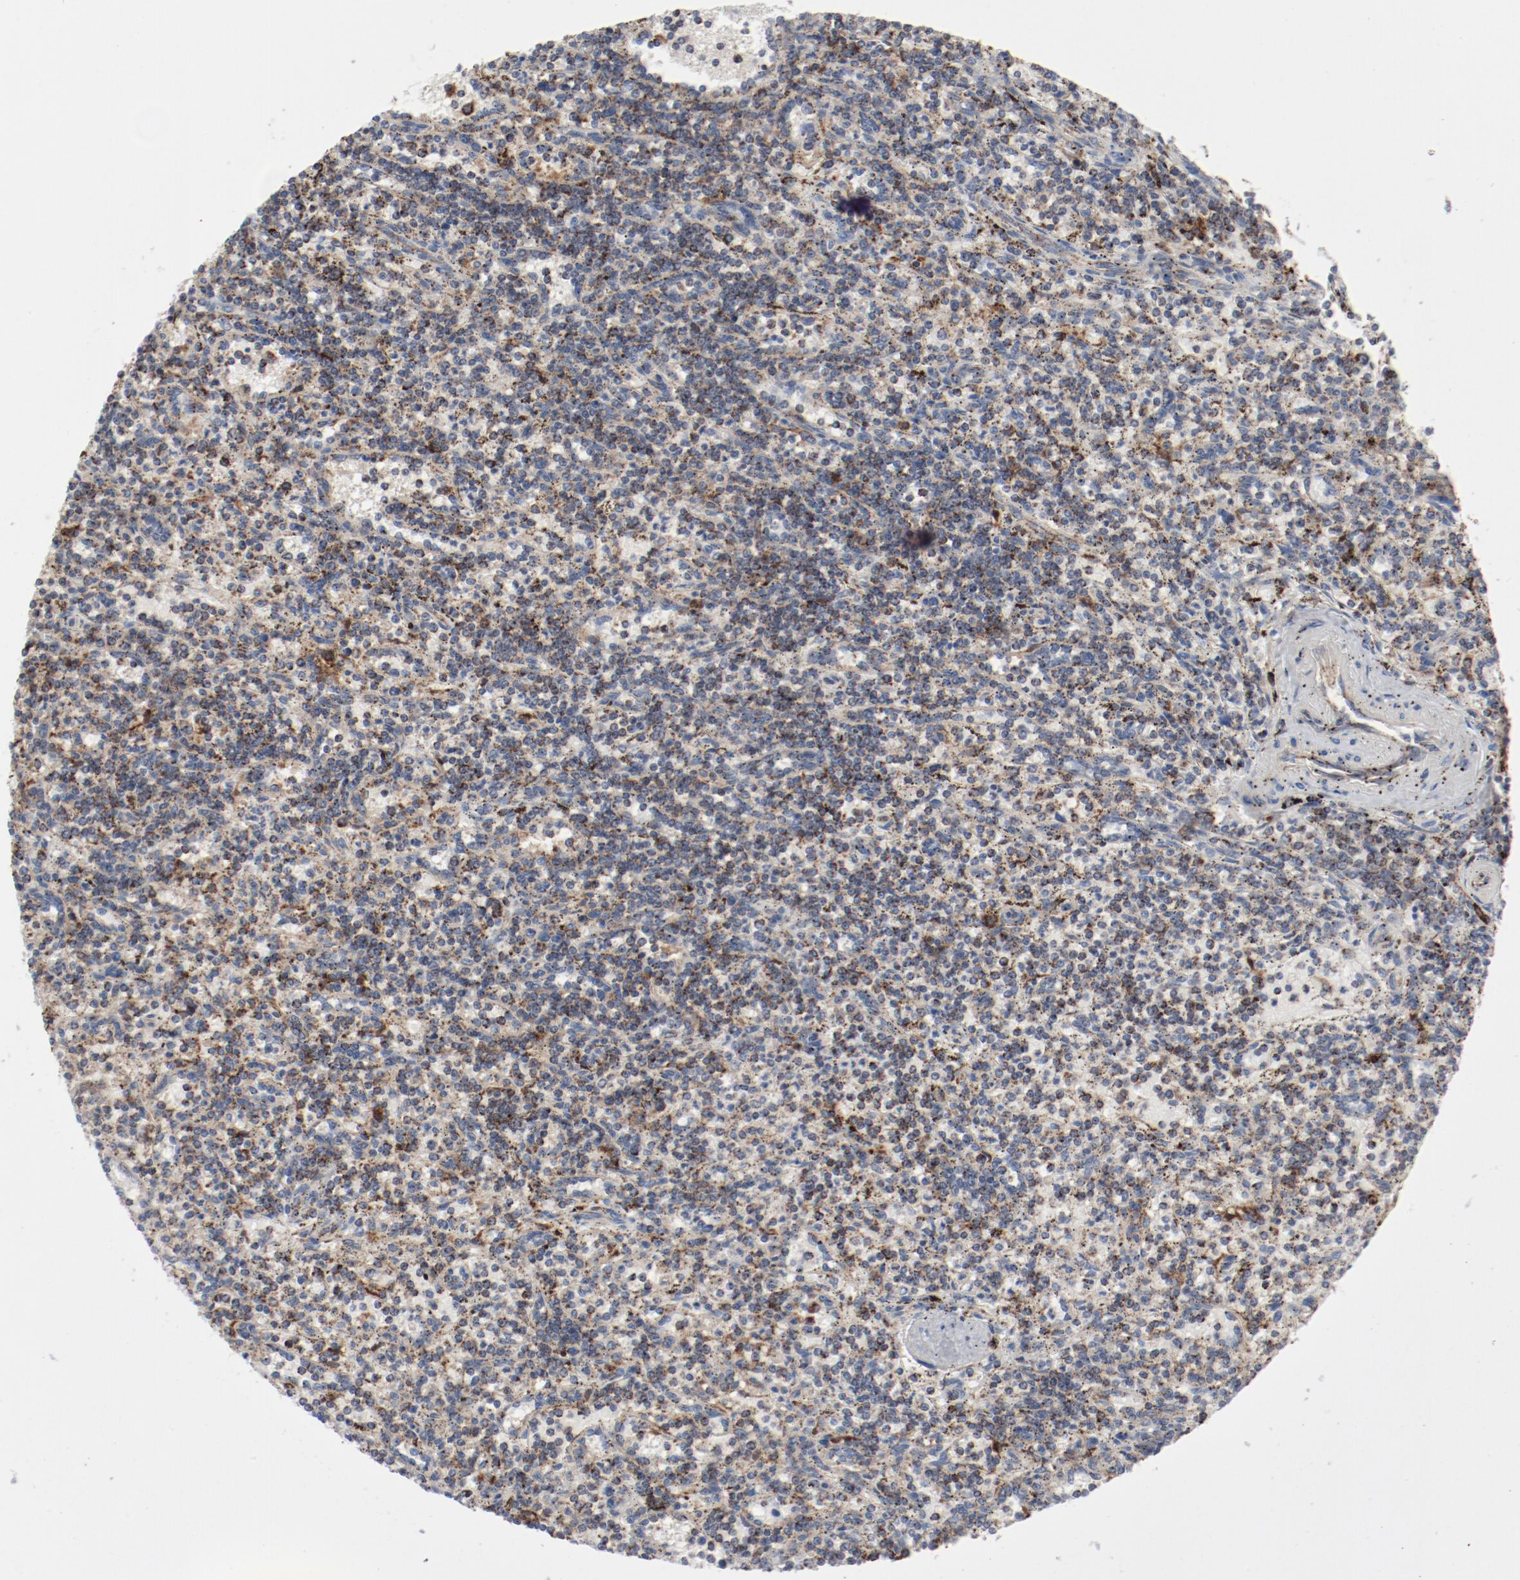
{"staining": {"intensity": "moderate", "quantity": ">75%", "location": "cytoplasmic/membranous"}, "tissue": "lymphoma", "cell_type": "Tumor cells", "image_type": "cancer", "snomed": [{"axis": "morphology", "description": "Malignant lymphoma, non-Hodgkin's type, Low grade"}, {"axis": "topography", "description": "Spleen"}], "caption": "Immunohistochemistry (IHC) (DAB) staining of human lymphoma shows moderate cytoplasmic/membranous protein positivity in approximately >75% of tumor cells.", "gene": "SETD3", "patient": {"sex": "male", "age": 73}}